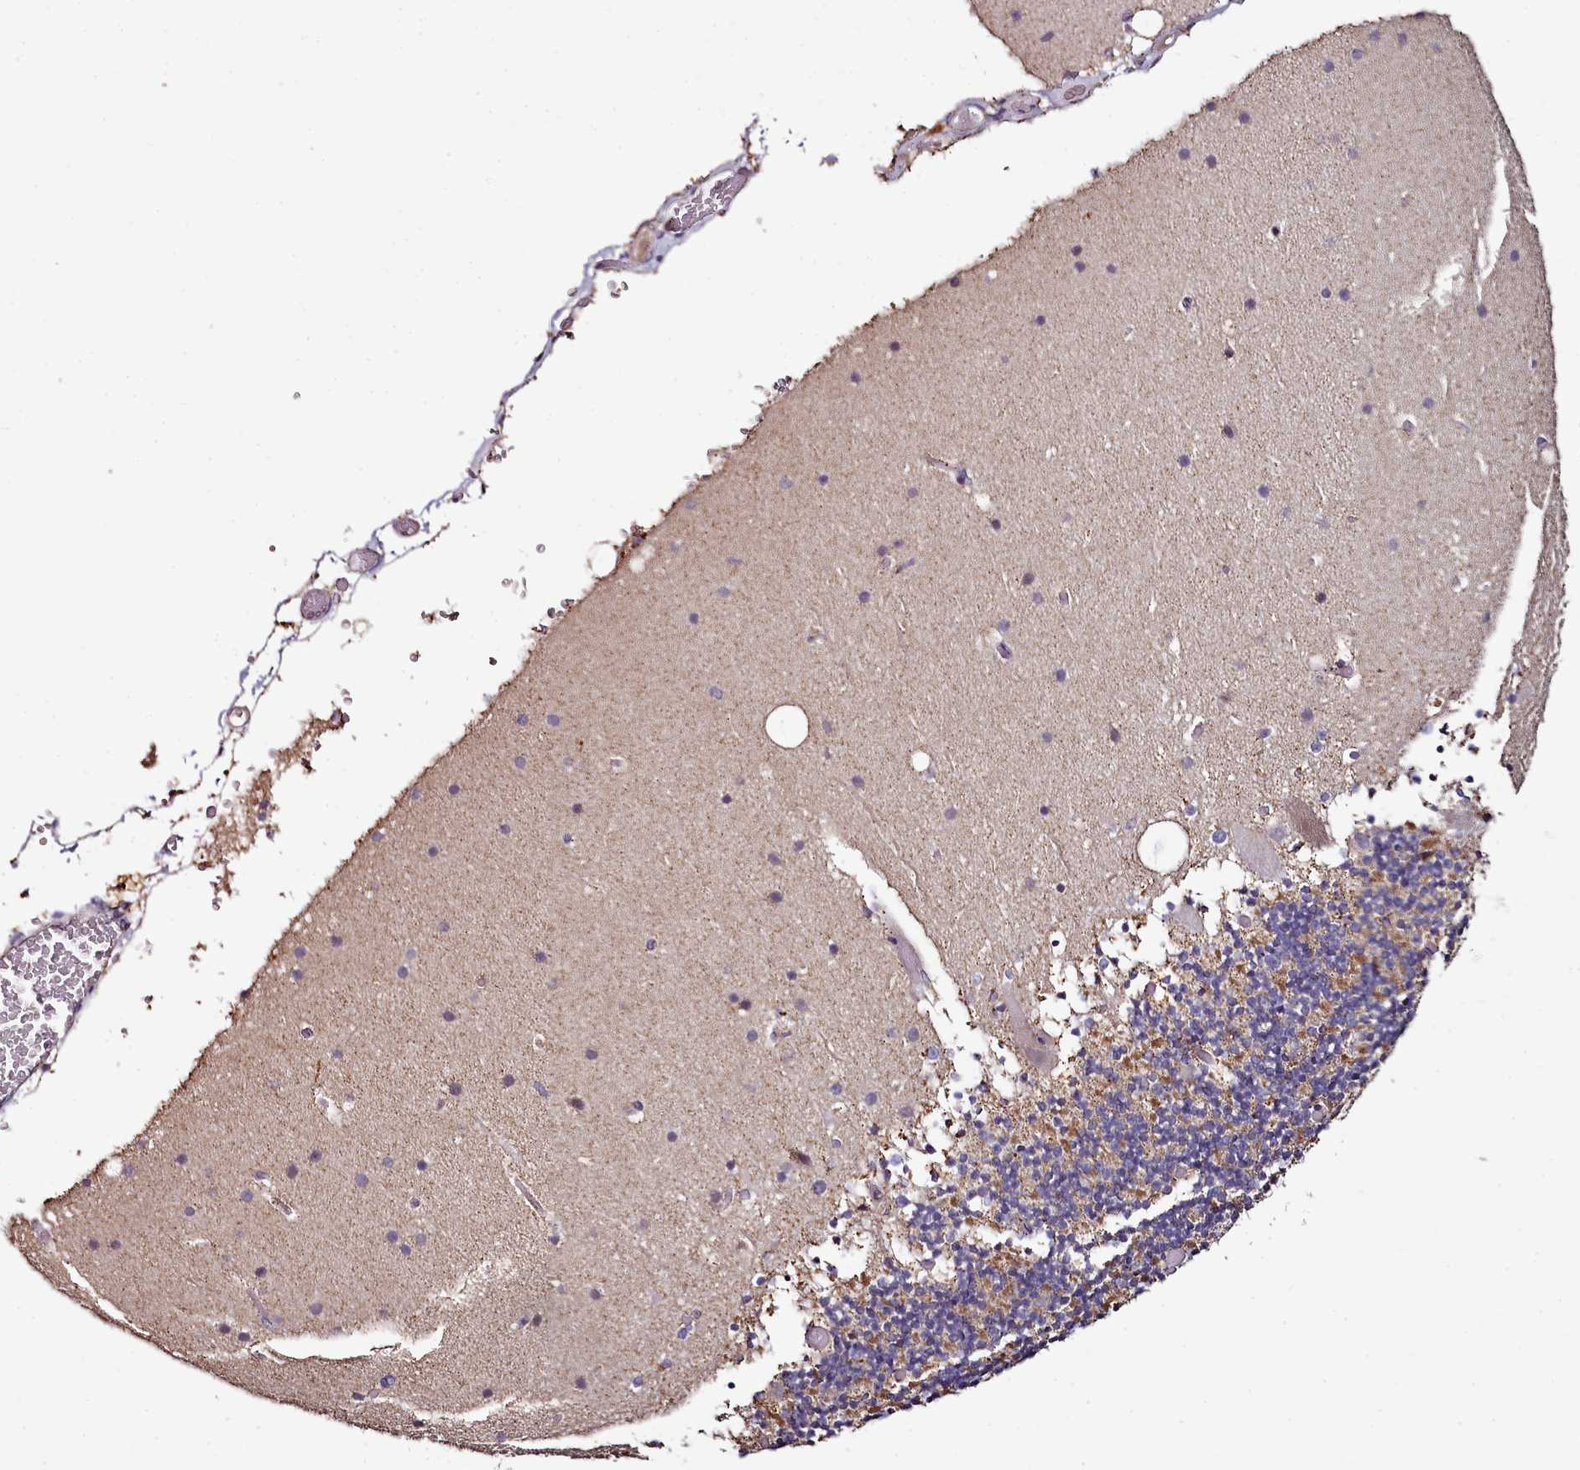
{"staining": {"intensity": "moderate", "quantity": "25%-75%", "location": "cytoplasmic/membranous"}, "tissue": "cerebellum", "cell_type": "Cells in granular layer", "image_type": "normal", "snomed": [{"axis": "morphology", "description": "Normal tissue, NOS"}, {"axis": "topography", "description": "Cerebellum"}], "caption": "Immunohistochemistry (IHC) micrograph of unremarkable cerebellum: cerebellum stained using immunohistochemistry demonstrates medium levels of moderate protein expression localized specifically in the cytoplasmic/membranous of cells in granular layer, appearing as a cytoplasmic/membranous brown color.", "gene": "ACSS1", "patient": {"sex": "male", "age": 57}}